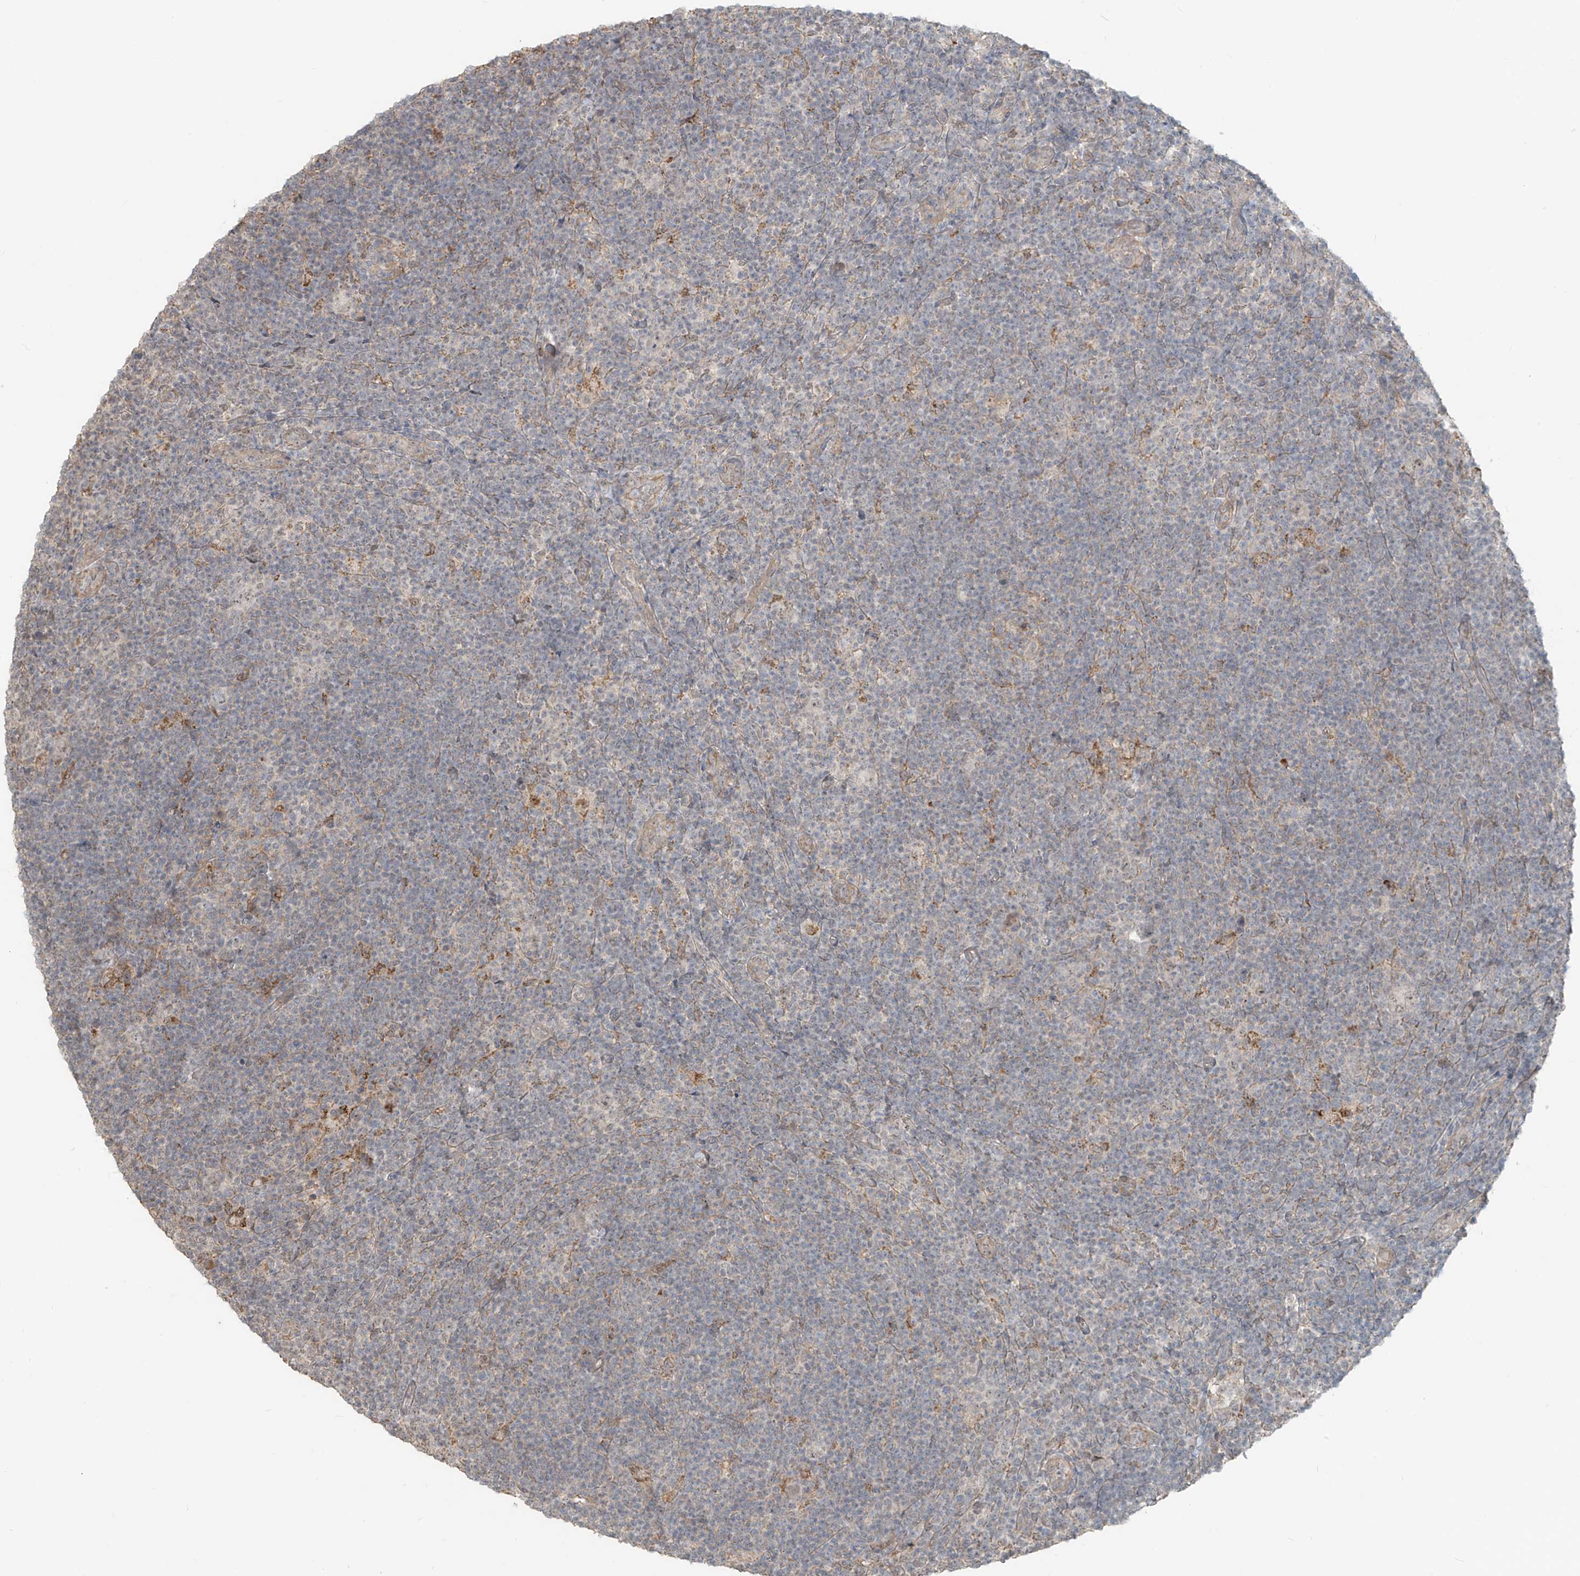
{"staining": {"intensity": "negative", "quantity": "none", "location": "none"}, "tissue": "lymphoma", "cell_type": "Tumor cells", "image_type": "cancer", "snomed": [{"axis": "morphology", "description": "Hodgkin's disease, NOS"}, {"axis": "topography", "description": "Lymph node"}], "caption": "There is no significant positivity in tumor cells of Hodgkin's disease. Nuclei are stained in blue.", "gene": "ABCD1", "patient": {"sex": "female", "age": 57}}